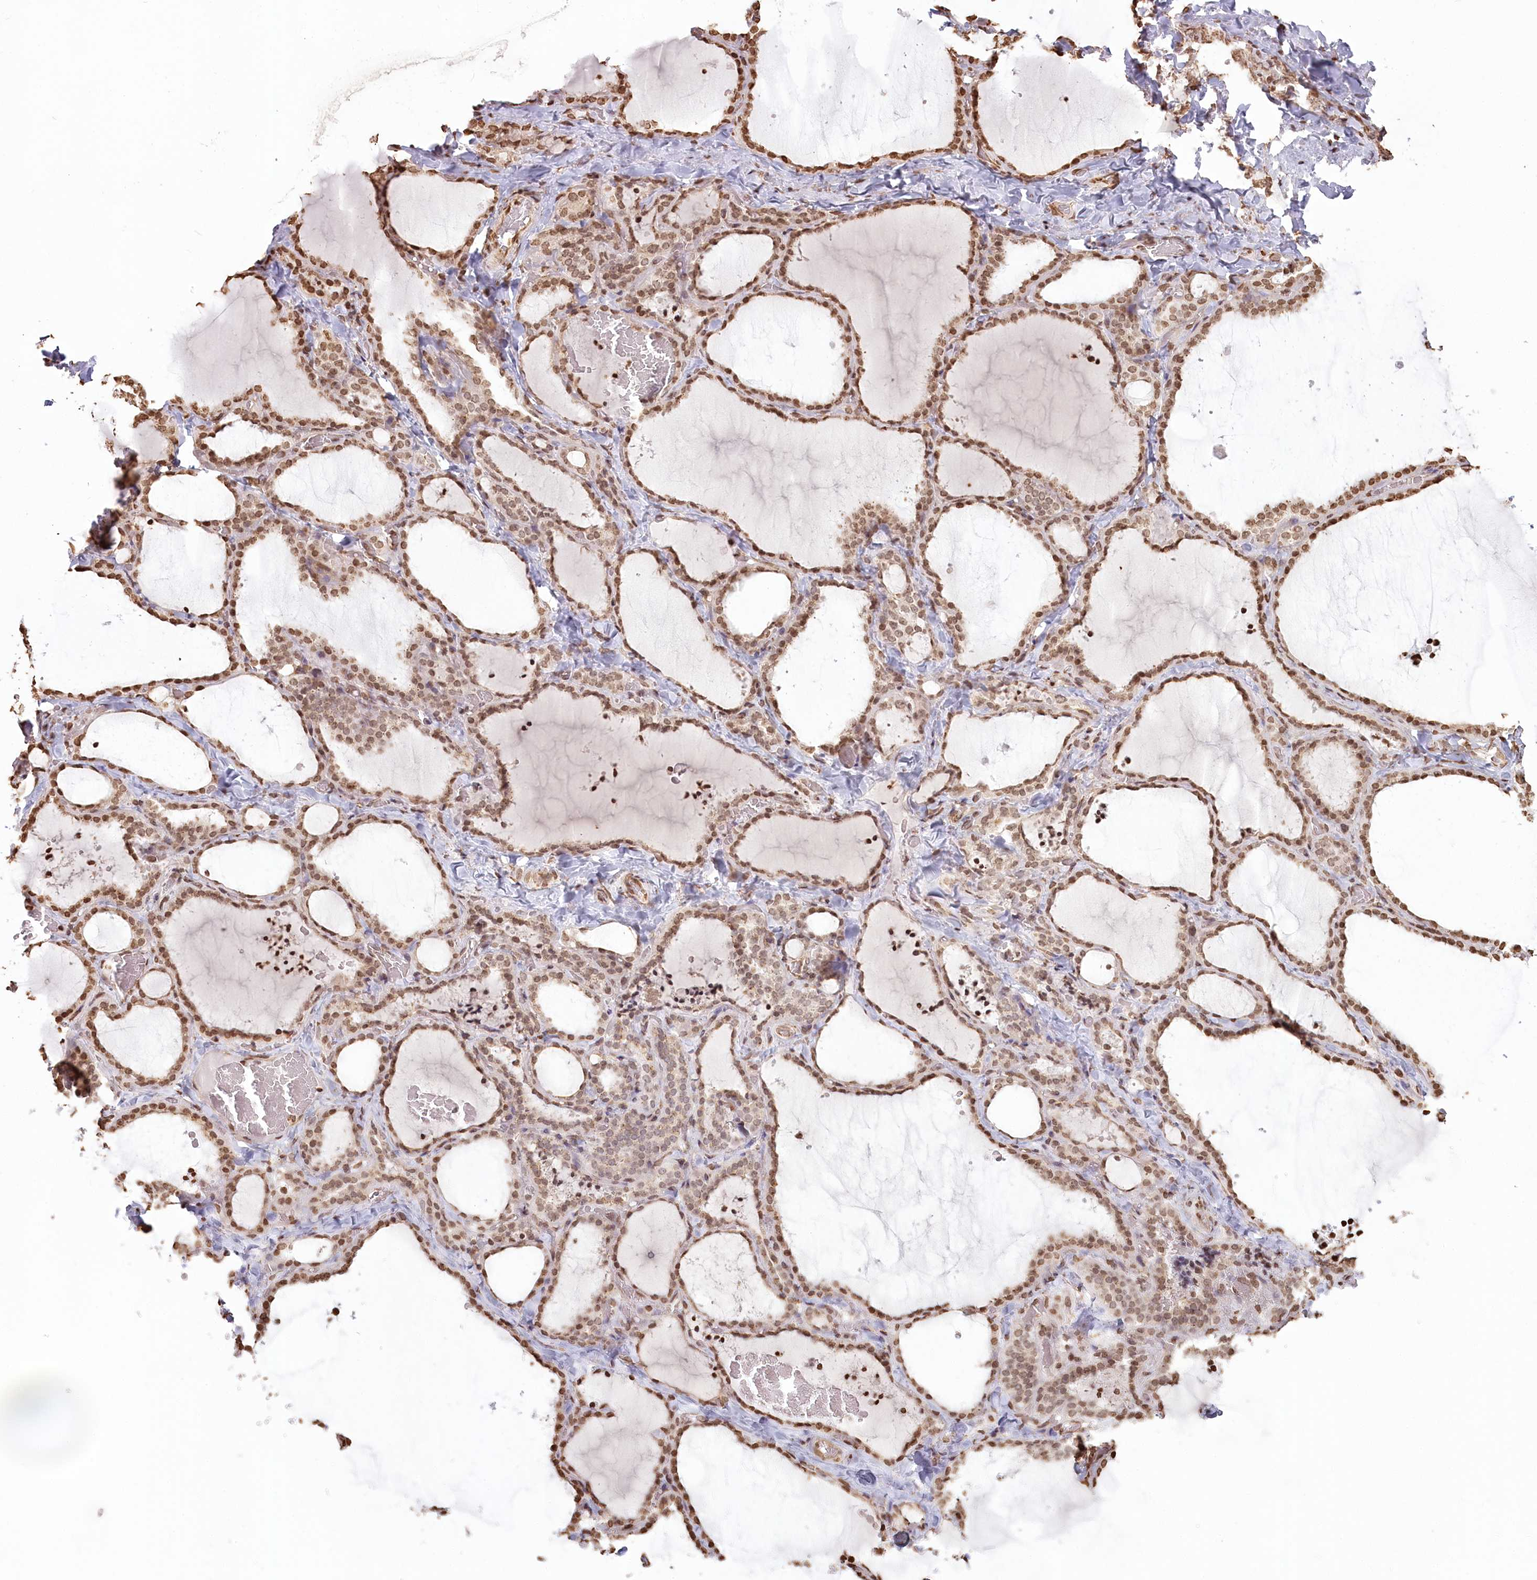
{"staining": {"intensity": "moderate", "quantity": ">75%", "location": "nuclear"}, "tissue": "thyroid gland", "cell_type": "Glandular cells", "image_type": "normal", "snomed": [{"axis": "morphology", "description": "Normal tissue, NOS"}, {"axis": "topography", "description": "Thyroid gland"}], "caption": "IHC (DAB) staining of benign thyroid gland displays moderate nuclear protein expression in about >75% of glandular cells.", "gene": "FAM13A", "patient": {"sex": "female", "age": 22}}